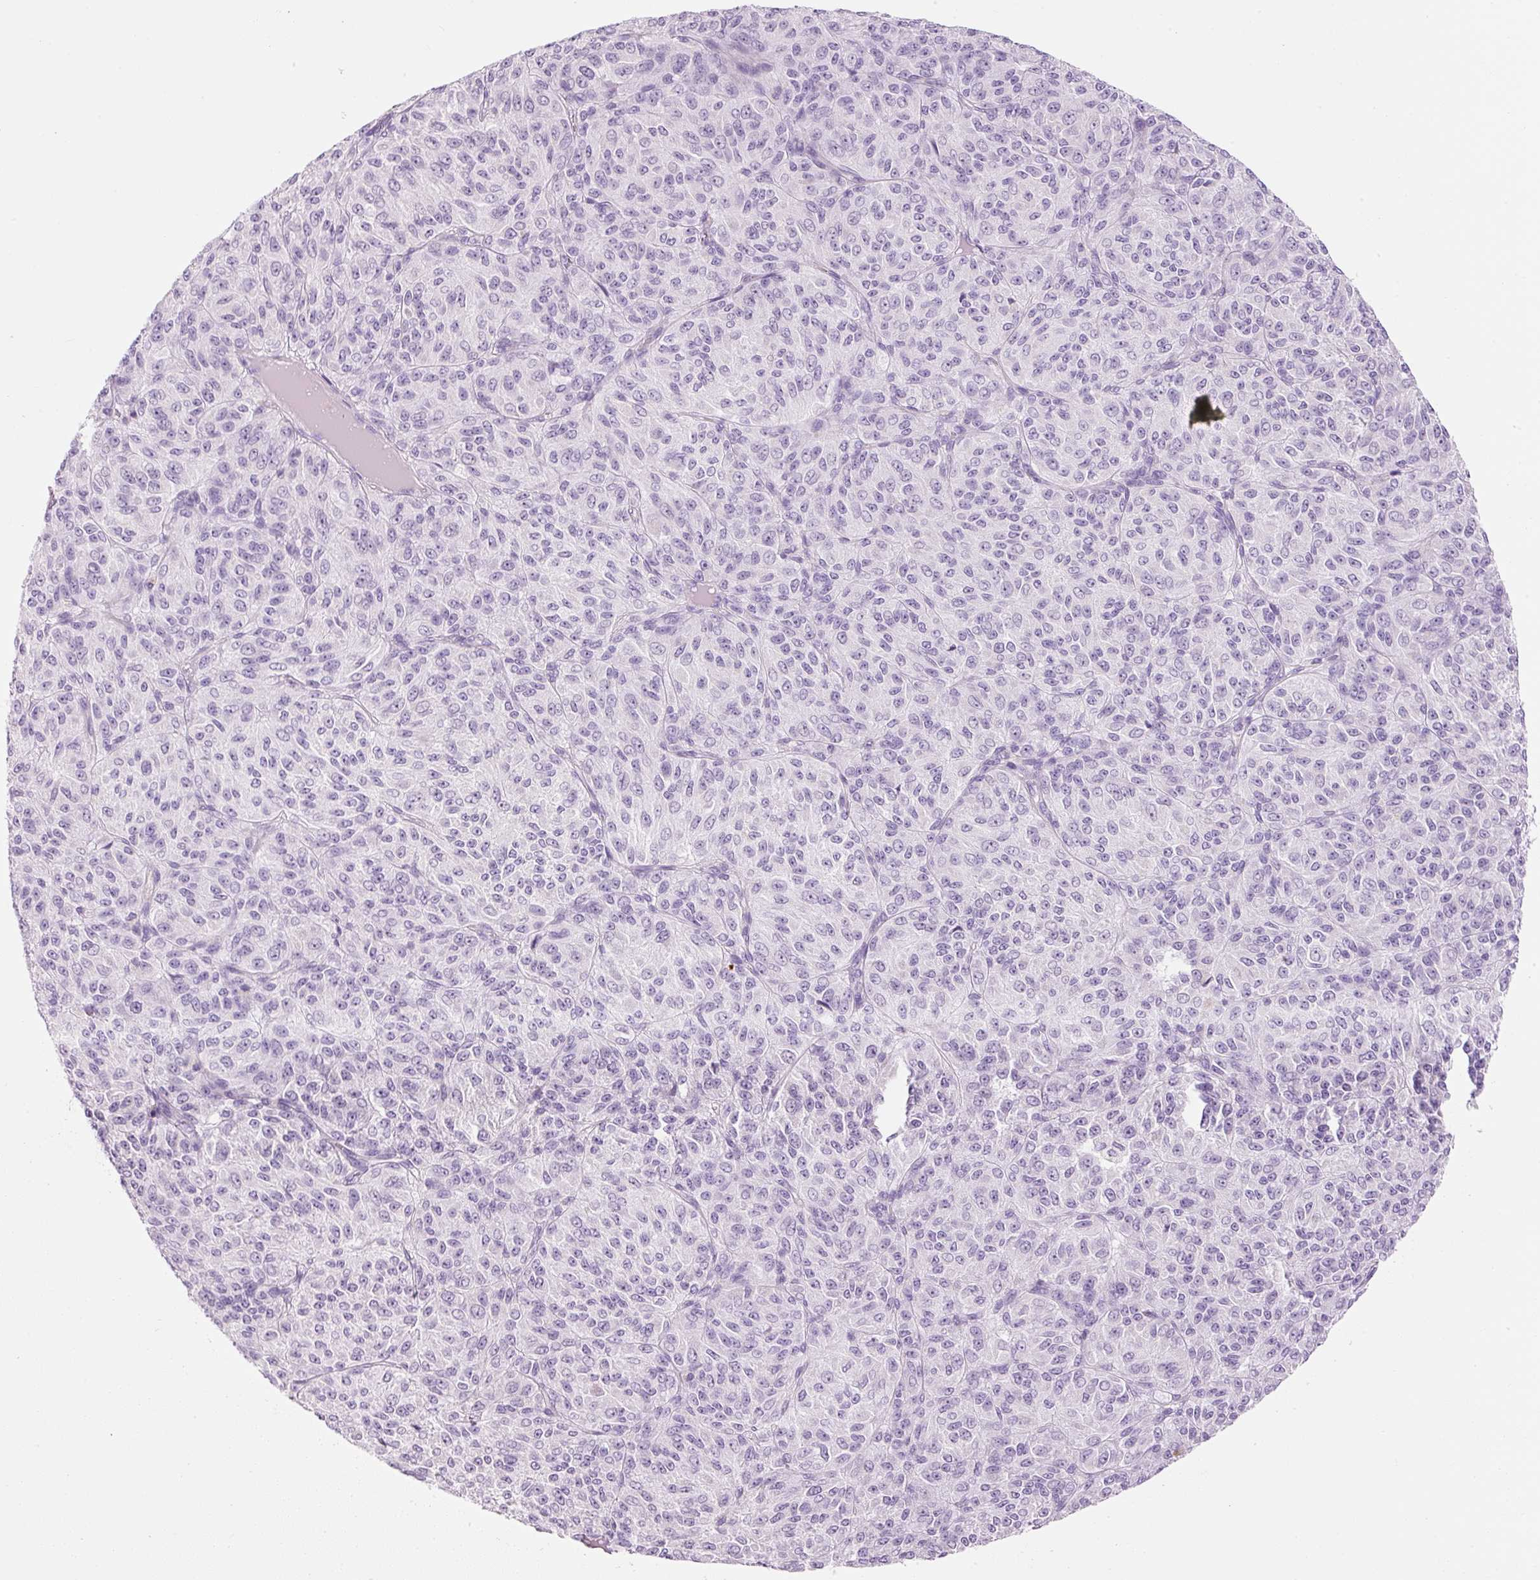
{"staining": {"intensity": "negative", "quantity": "none", "location": "none"}, "tissue": "melanoma", "cell_type": "Tumor cells", "image_type": "cancer", "snomed": [{"axis": "morphology", "description": "Malignant melanoma, Metastatic site"}, {"axis": "topography", "description": "Brain"}], "caption": "Immunohistochemistry photomicrograph of neoplastic tissue: malignant melanoma (metastatic site) stained with DAB shows no significant protein positivity in tumor cells.", "gene": "CARD16", "patient": {"sex": "female", "age": 56}}